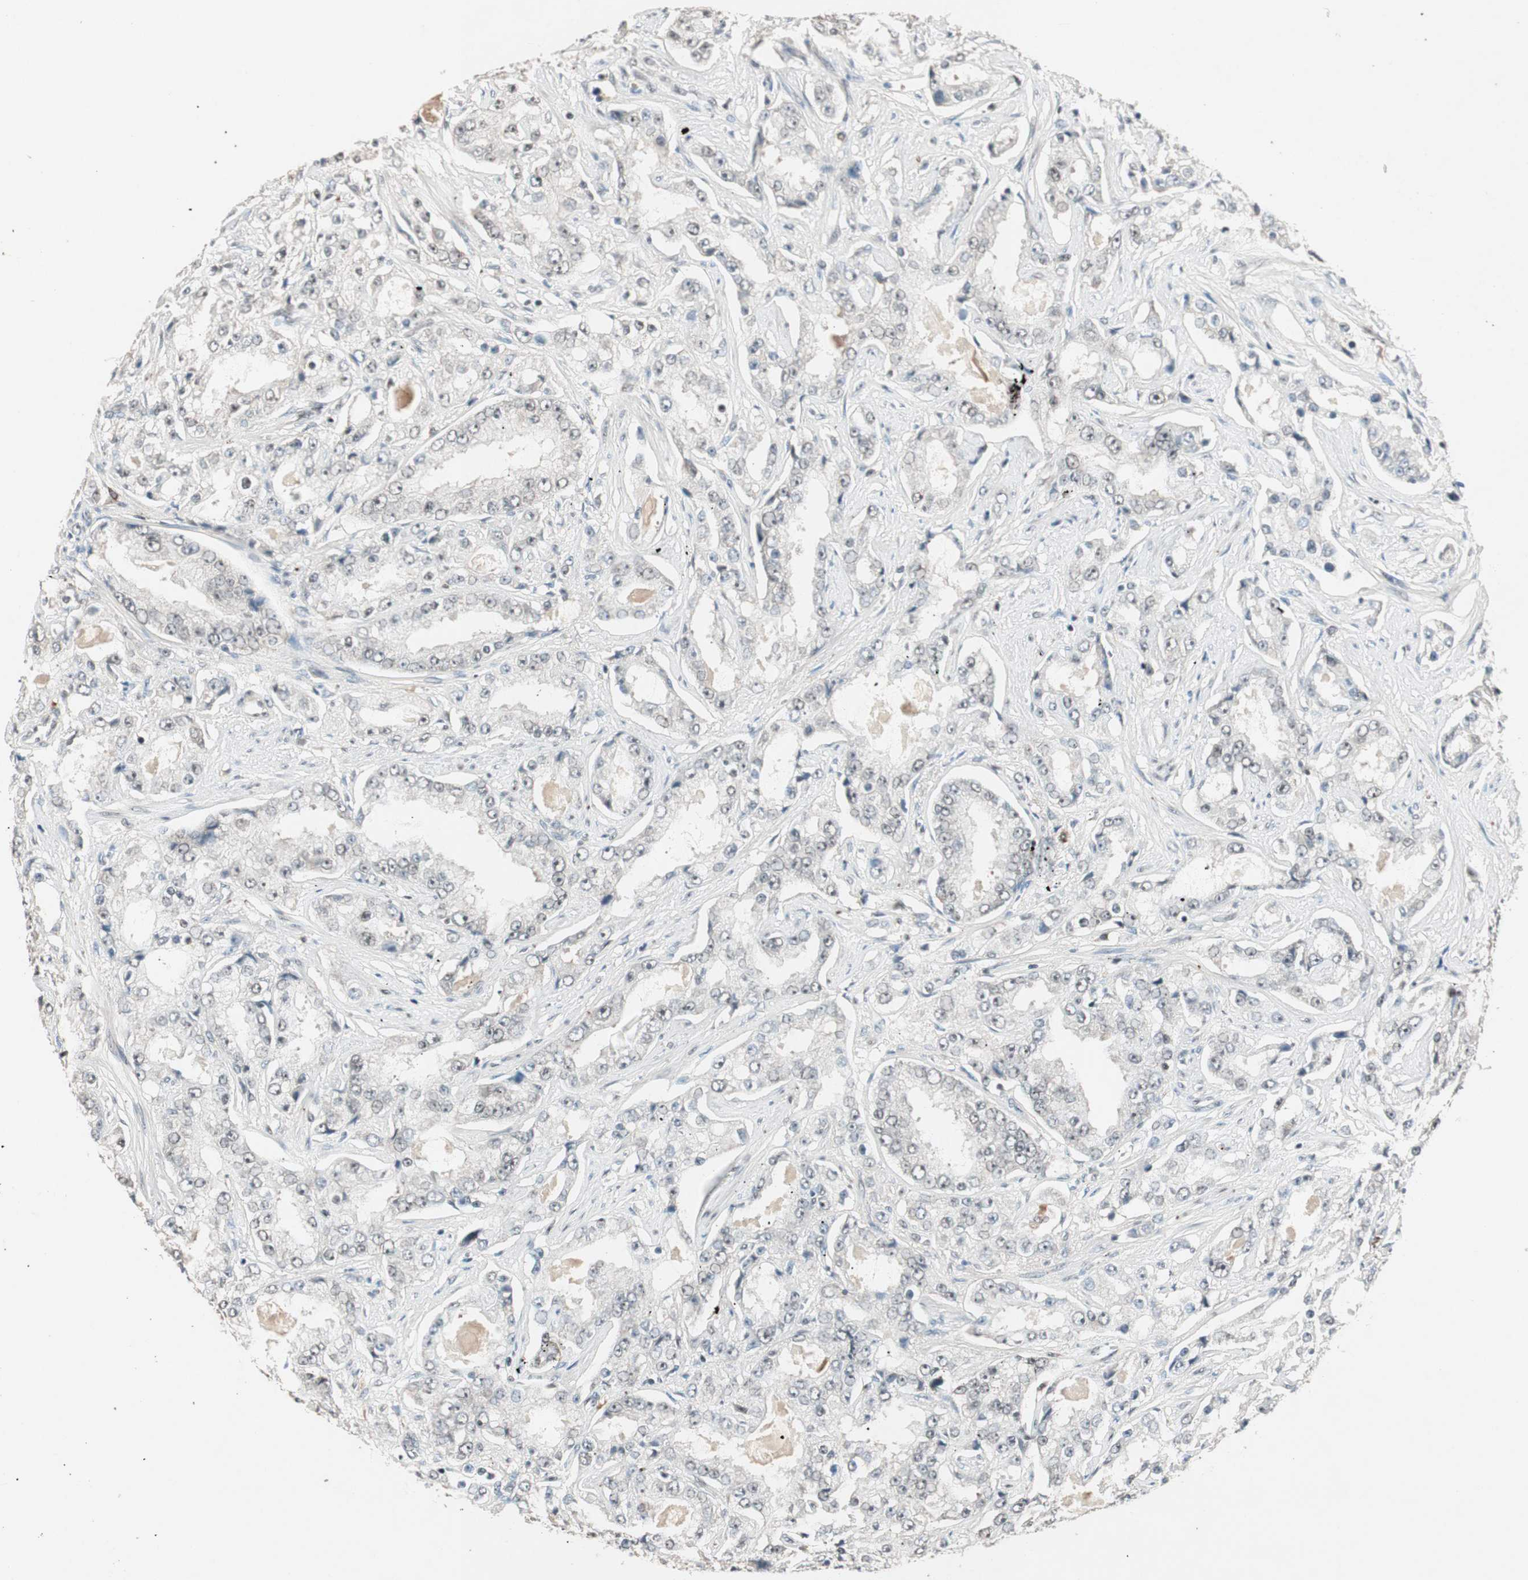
{"staining": {"intensity": "negative", "quantity": "none", "location": "none"}, "tissue": "prostate cancer", "cell_type": "Tumor cells", "image_type": "cancer", "snomed": [{"axis": "morphology", "description": "Adenocarcinoma, High grade"}, {"axis": "topography", "description": "Prostate"}], "caption": "The immunohistochemistry (IHC) micrograph has no significant positivity in tumor cells of prostate cancer tissue.", "gene": "NFRKB", "patient": {"sex": "male", "age": 73}}